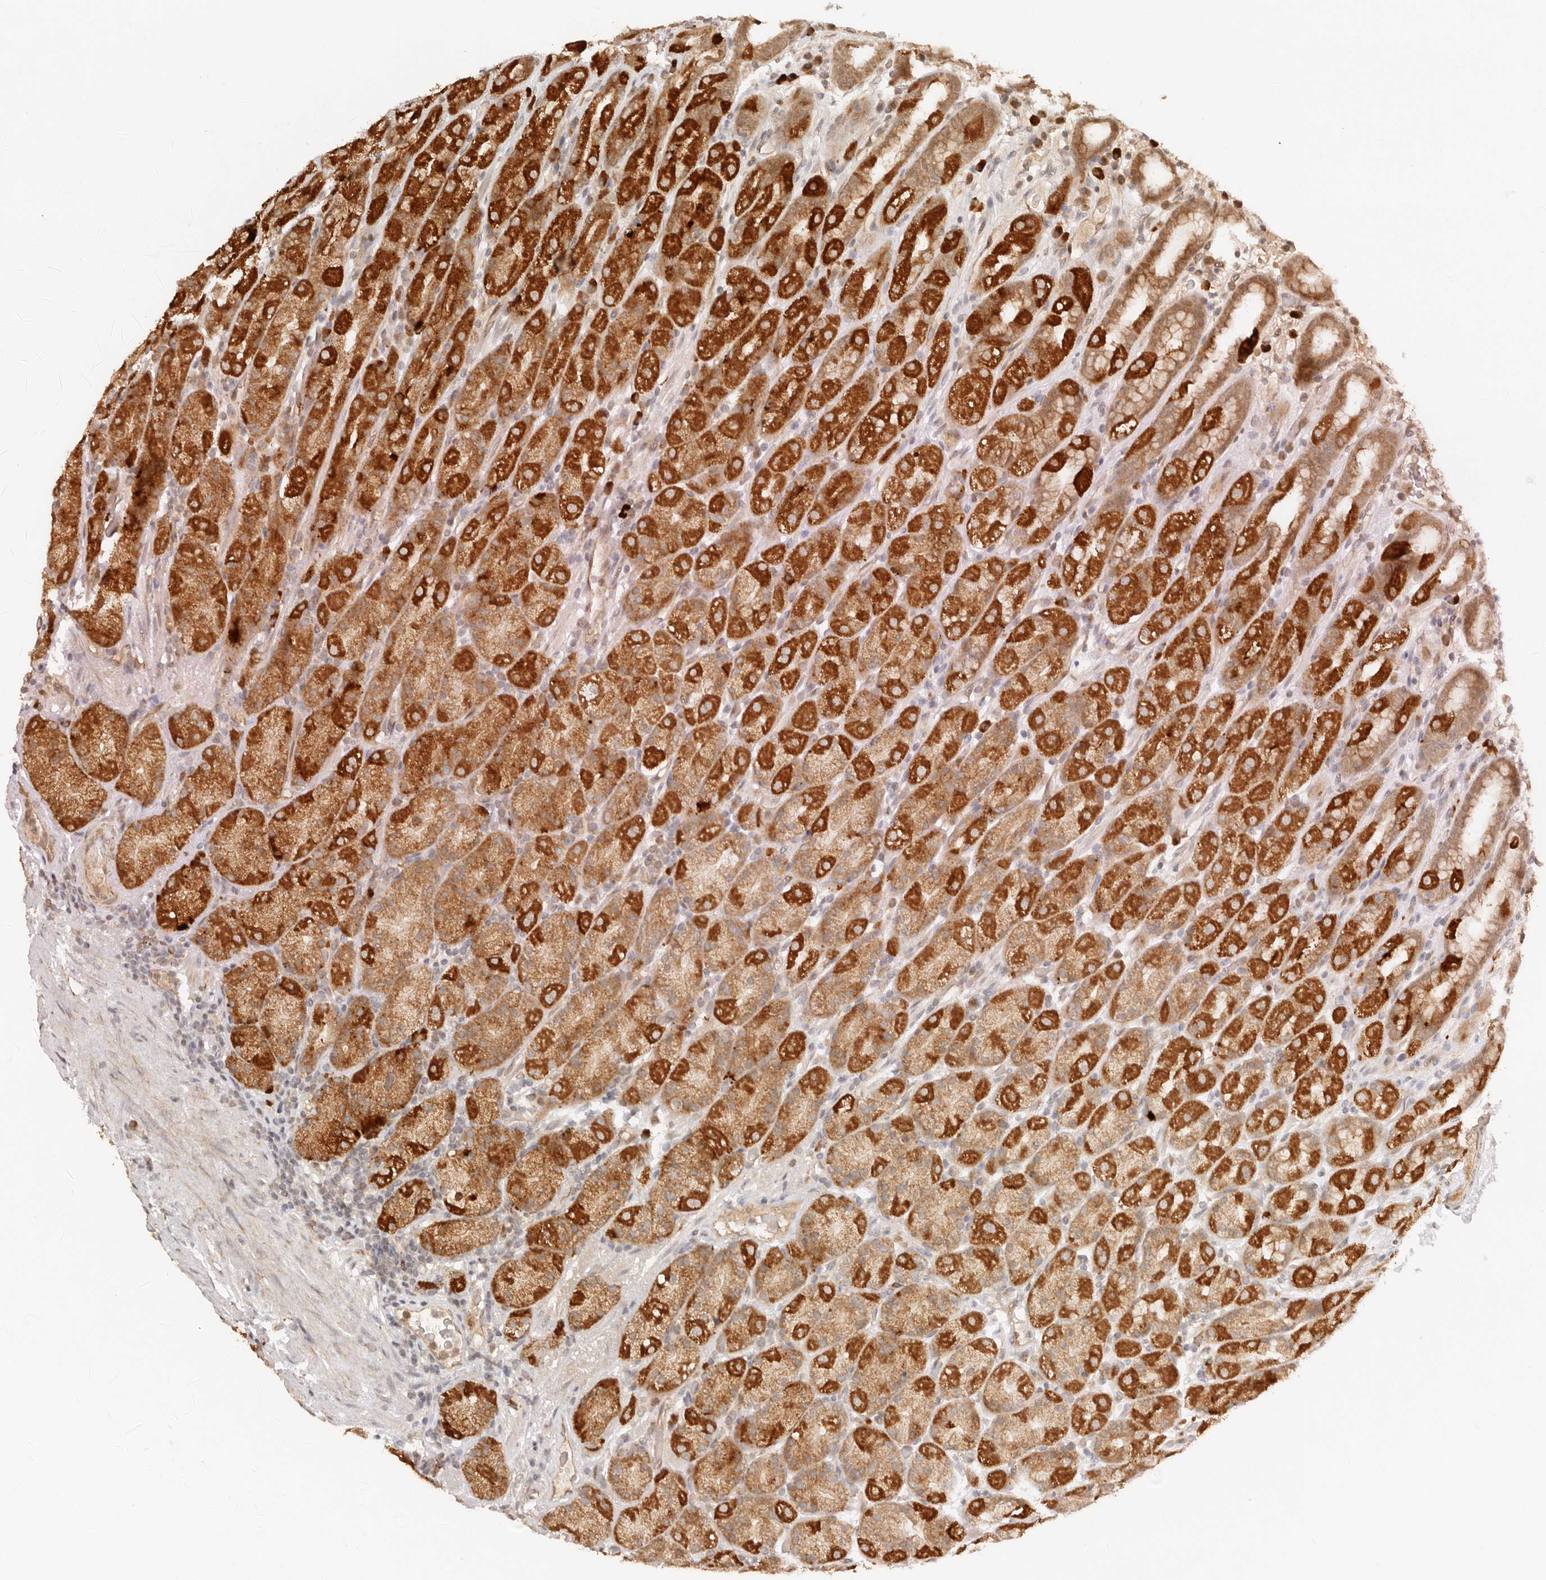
{"staining": {"intensity": "strong", "quantity": "25%-75%", "location": "cytoplasmic/membranous"}, "tissue": "stomach", "cell_type": "Glandular cells", "image_type": "normal", "snomed": [{"axis": "morphology", "description": "Normal tissue, NOS"}, {"axis": "topography", "description": "Stomach, upper"}], "caption": "Immunohistochemical staining of normal human stomach reveals 25%-75% levels of strong cytoplasmic/membranous protein expression in about 25%-75% of glandular cells.", "gene": "BAALC", "patient": {"sex": "male", "age": 68}}